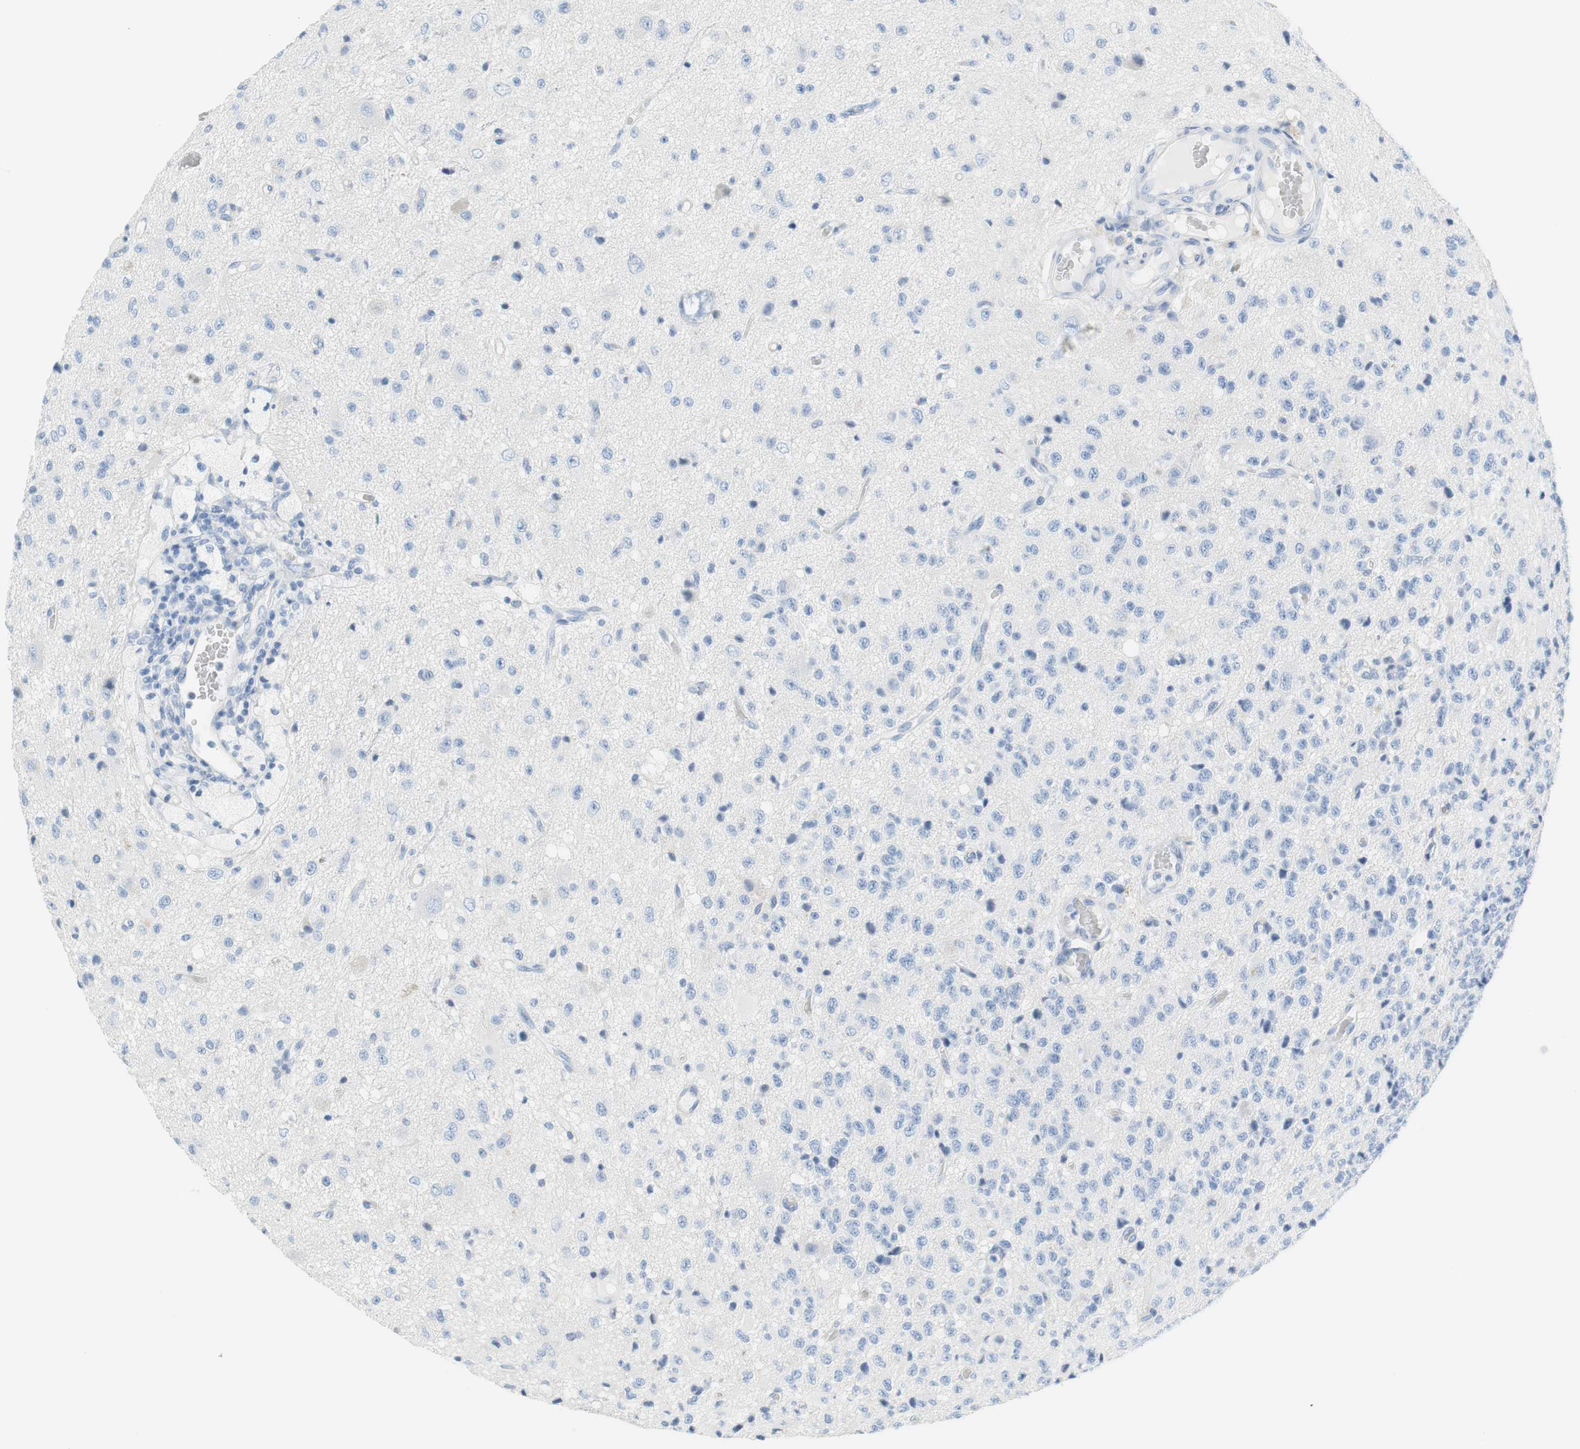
{"staining": {"intensity": "negative", "quantity": "none", "location": "none"}, "tissue": "glioma", "cell_type": "Tumor cells", "image_type": "cancer", "snomed": [{"axis": "morphology", "description": "Glioma, malignant, High grade"}, {"axis": "topography", "description": "pancreas cauda"}], "caption": "An immunohistochemistry photomicrograph of glioma is shown. There is no staining in tumor cells of glioma.", "gene": "MYH1", "patient": {"sex": "male", "age": 60}}